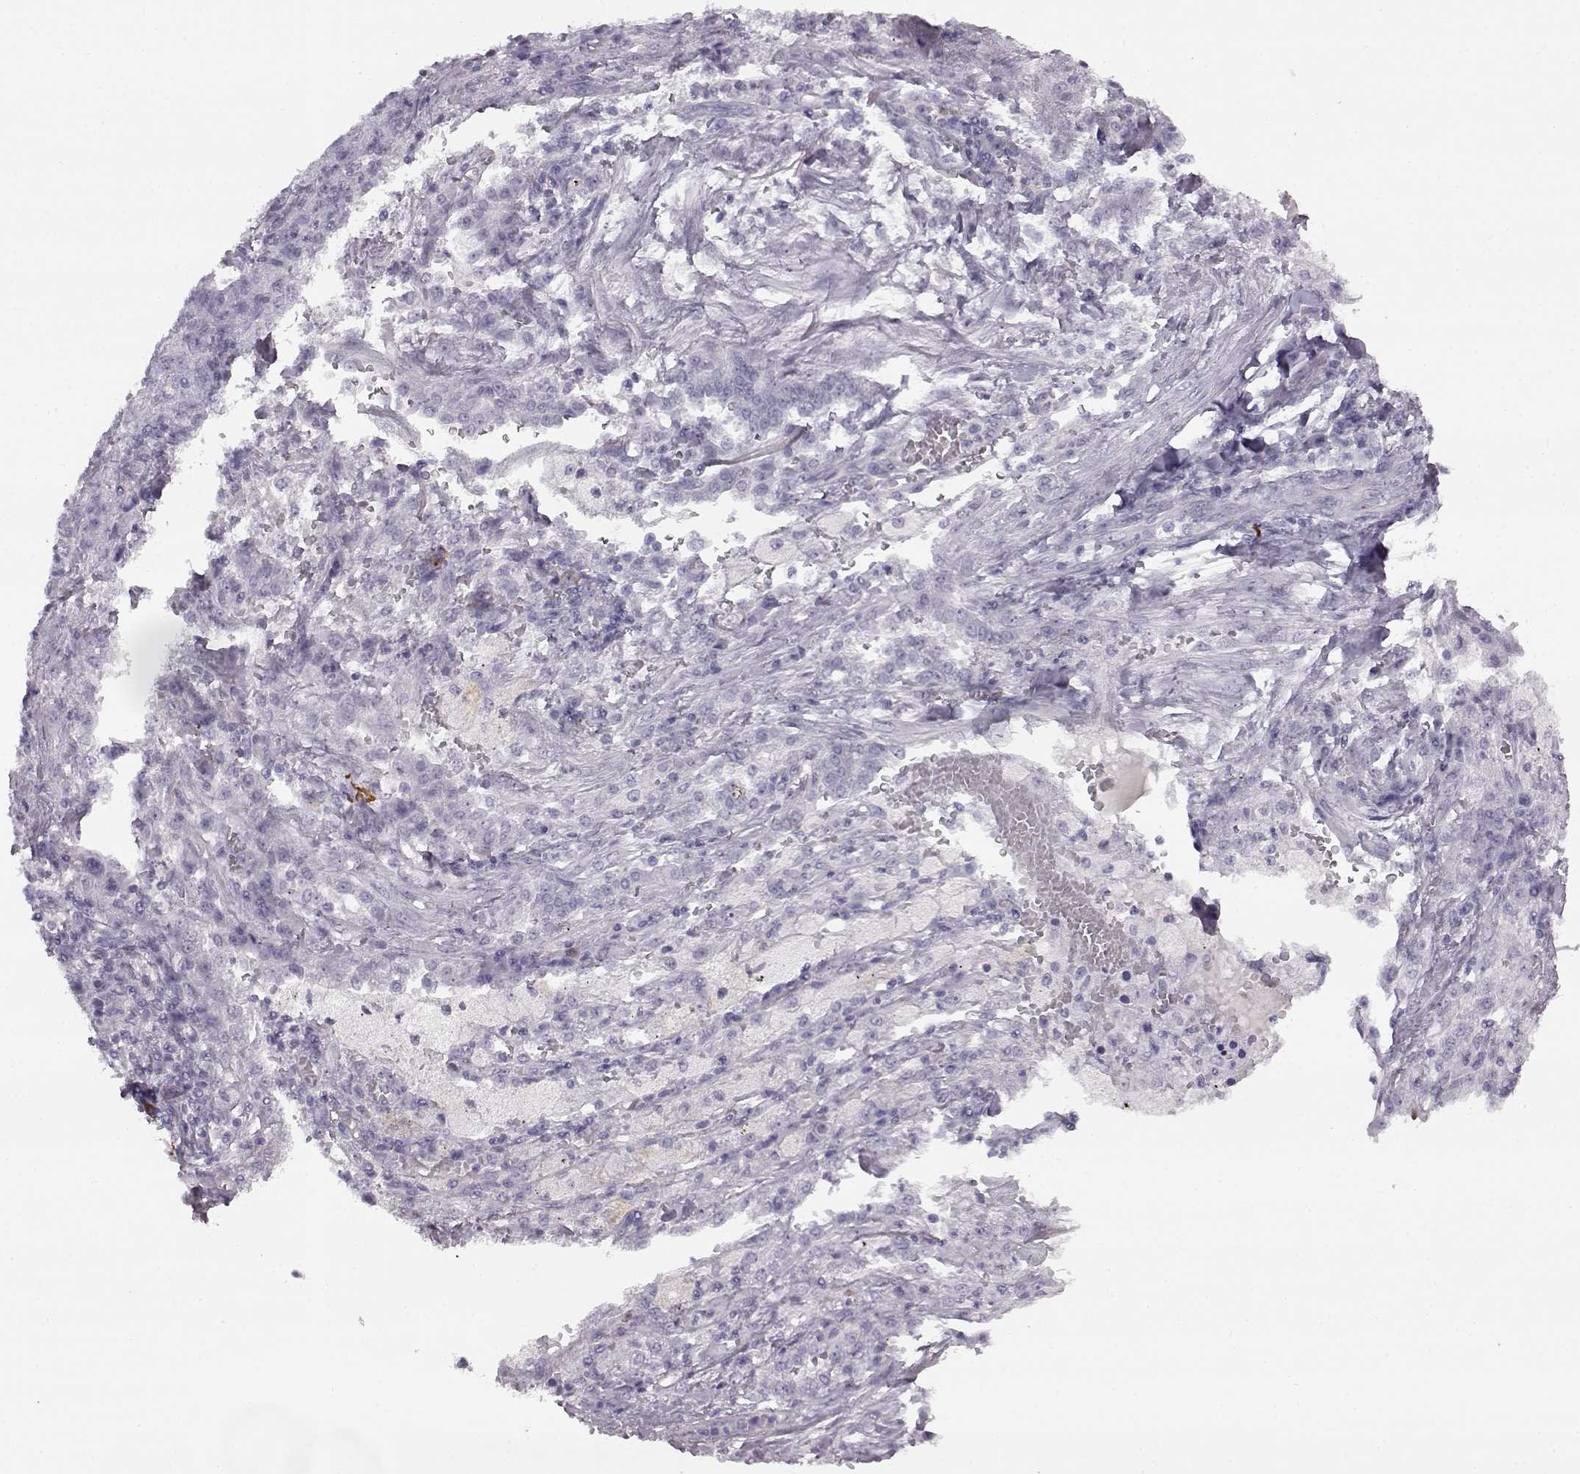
{"staining": {"intensity": "negative", "quantity": "none", "location": "none"}, "tissue": "lung cancer", "cell_type": "Tumor cells", "image_type": "cancer", "snomed": [{"axis": "morphology", "description": "Adenocarcinoma, NOS"}, {"axis": "topography", "description": "Lung"}], "caption": "Immunohistochemistry (IHC) image of human lung cancer stained for a protein (brown), which displays no positivity in tumor cells.", "gene": "PRPH2", "patient": {"sex": "male", "age": 57}}